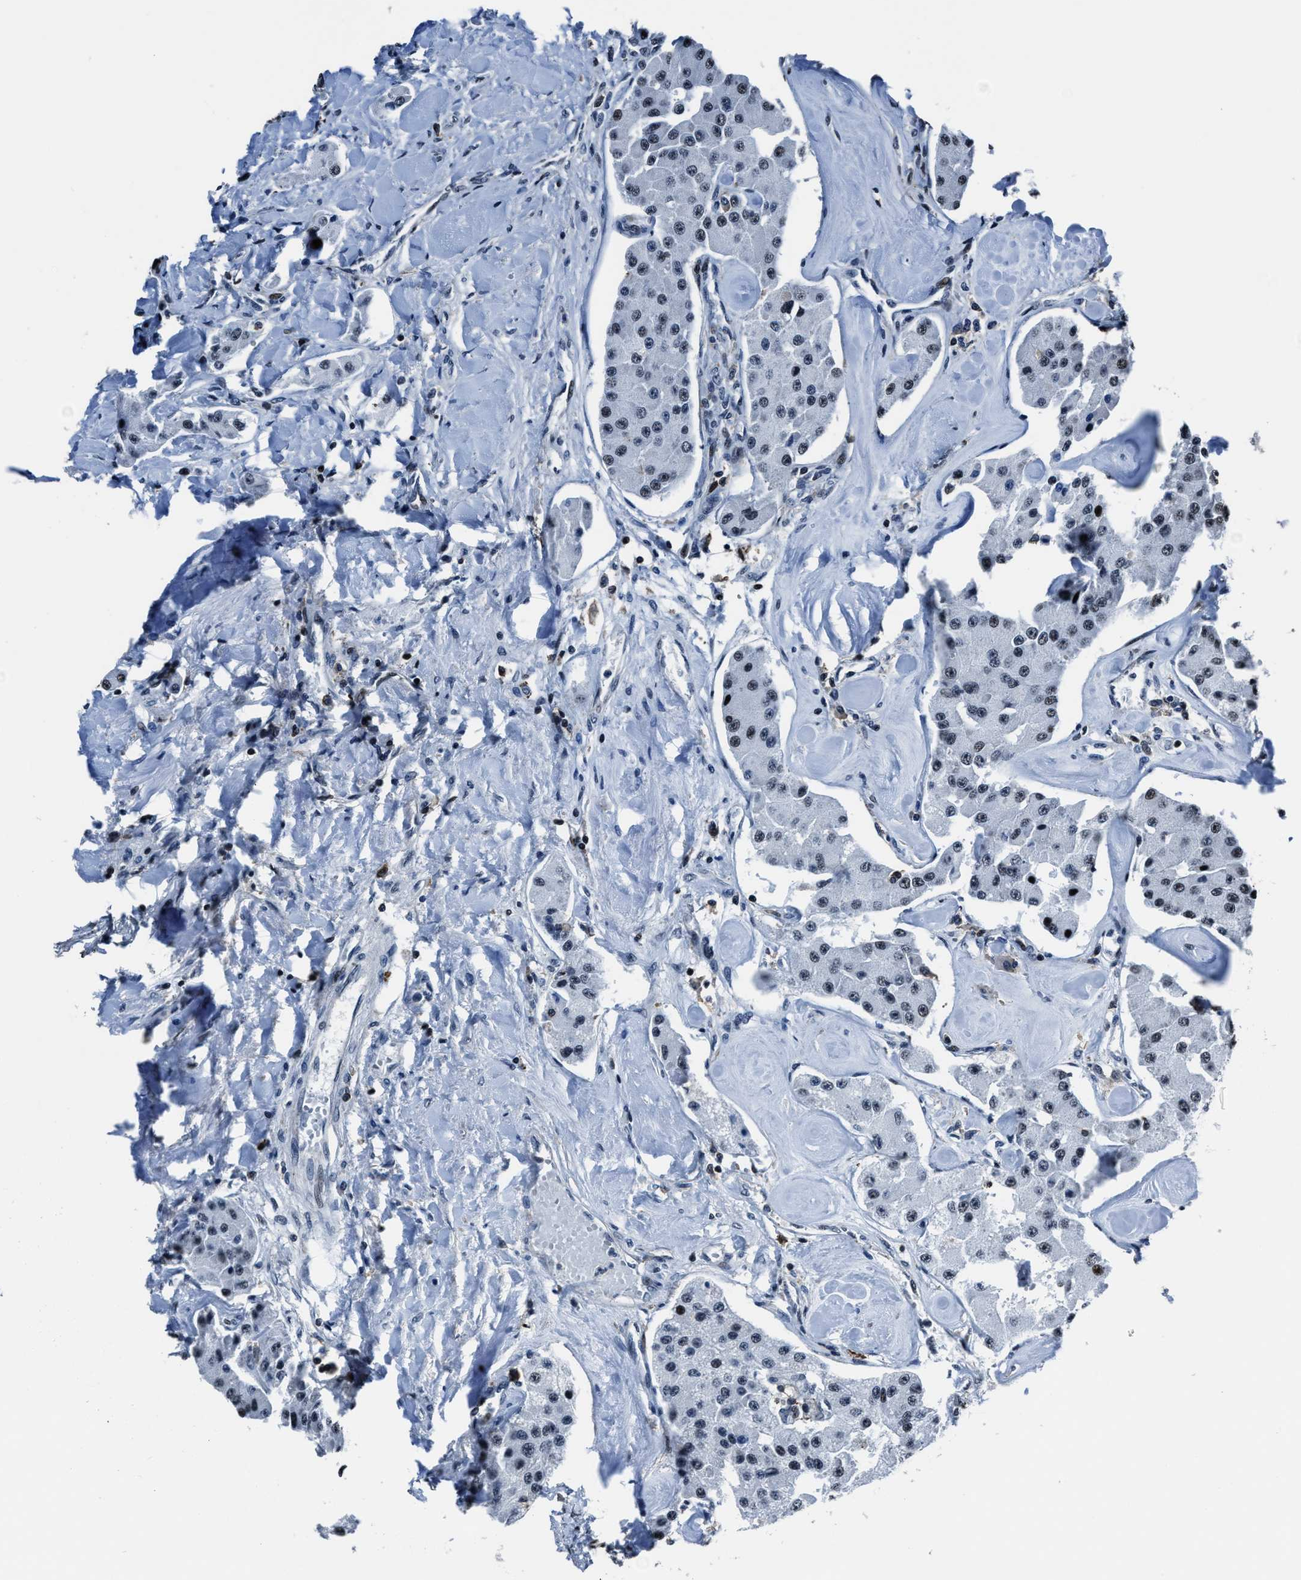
{"staining": {"intensity": "weak", "quantity": ">75%", "location": "nuclear"}, "tissue": "carcinoid", "cell_type": "Tumor cells", "image_type": "cancer", "snomed": [{"axis": "morphology", "description": "Carcinoid, malignant, NOS"}, {"axis": "topography", "description": "Pancreas"}], "caption": "Protein staining of carcinoid tissue demonstrates weak nuclear expression in about >75% of tumor cells.", "gene": "PPIE", "patient": {"sex": "male", "age": 41}}